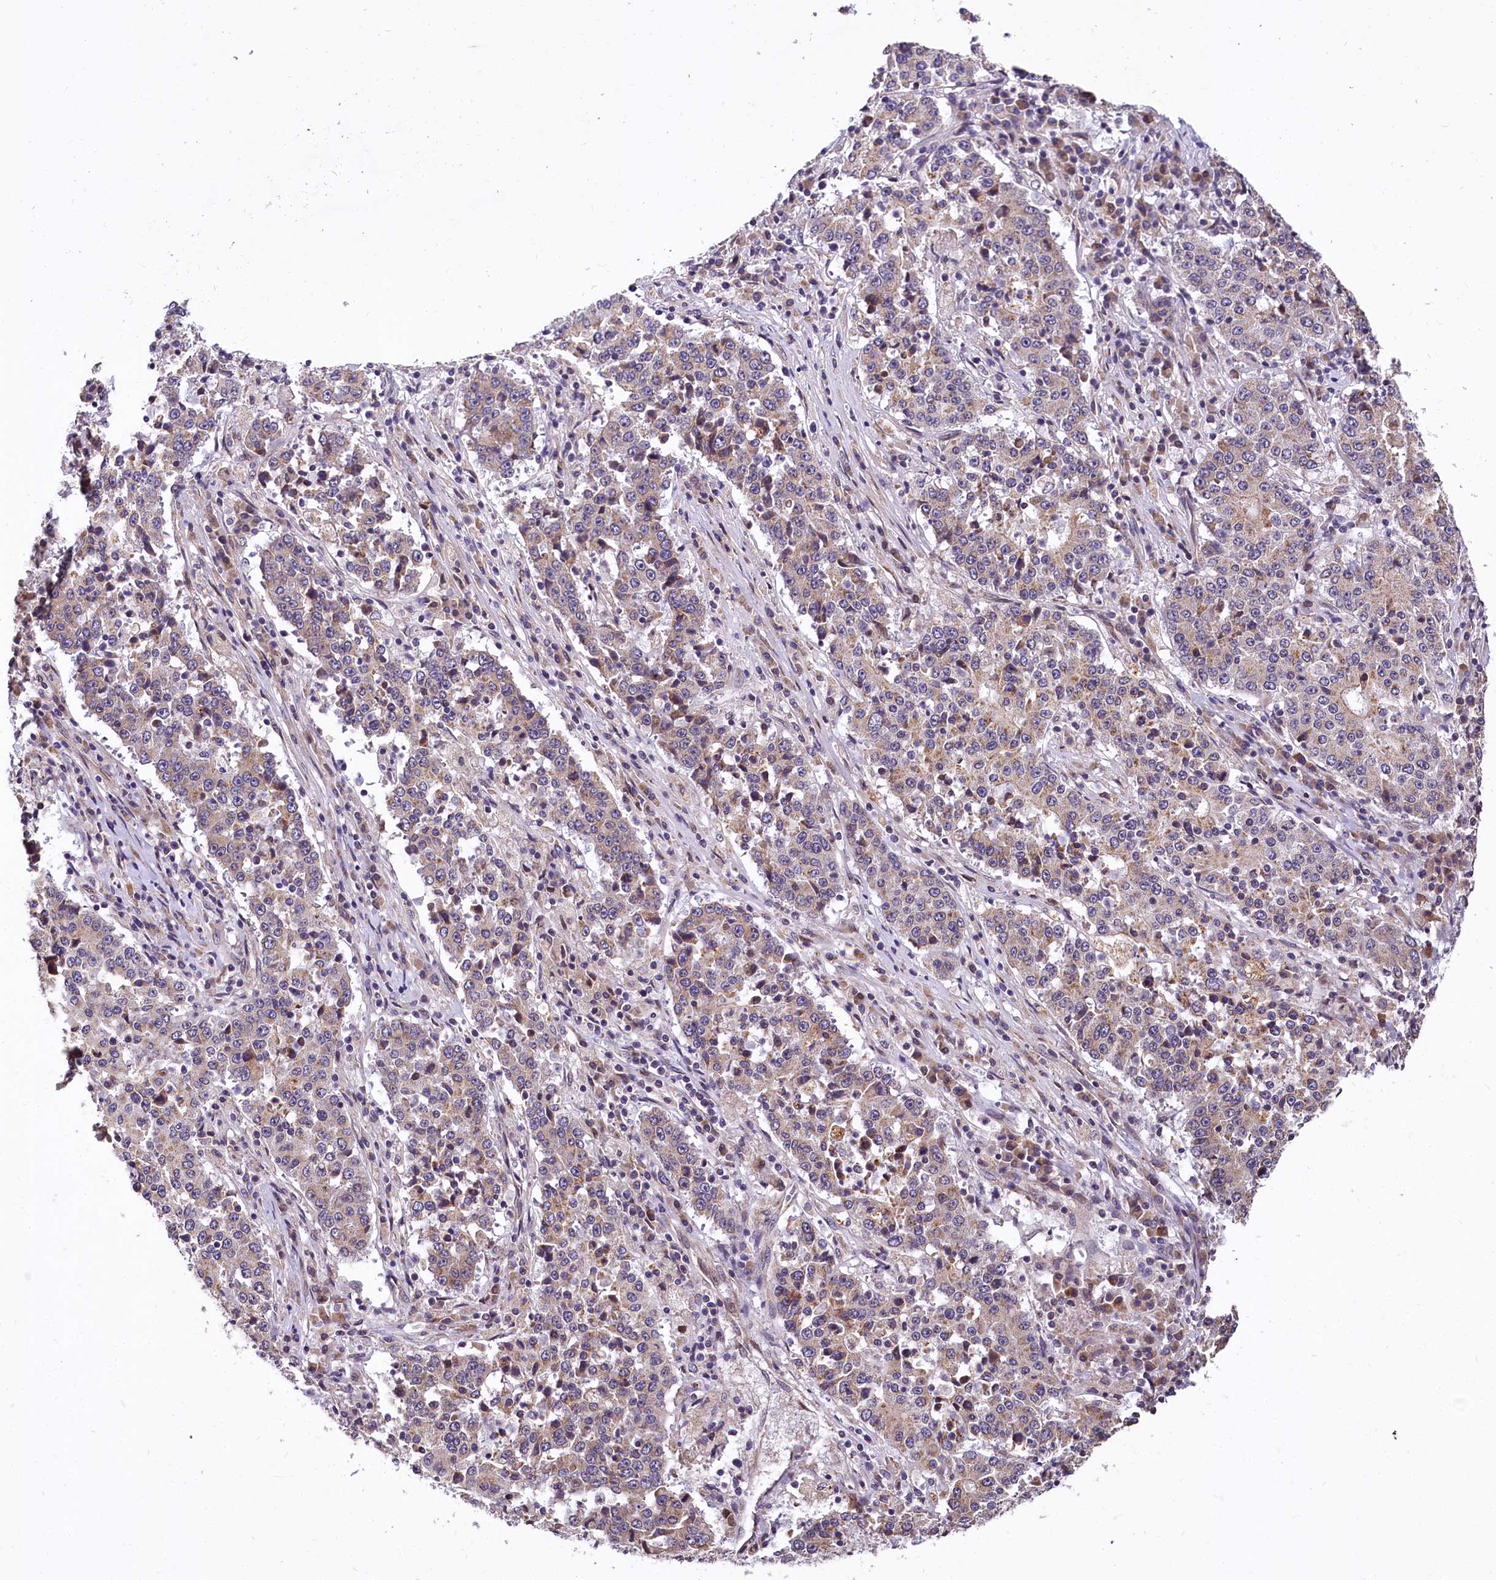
{"staining": {"intensity": "weak", "quantity": "25%-75%", "location": "cytoplasmic/membranous"}, "tissue": "stomach cancer", "cell_type": "Tumor cells", "image_type": "cancer", "snomed": [{"axis": "morphology", "description": "Adenocarcinoma, NOS"}, {"axis": "topography", "description": "Stomach"}], "caption": "There is low levels of weak cytoplasmic/membranous staining in tumor cells of stomach cancer, as demonstrated by immunohistochemical staining (brown color).", "gene": "SUPV3L1", "patient": {"sex": "male", "age": 59}}